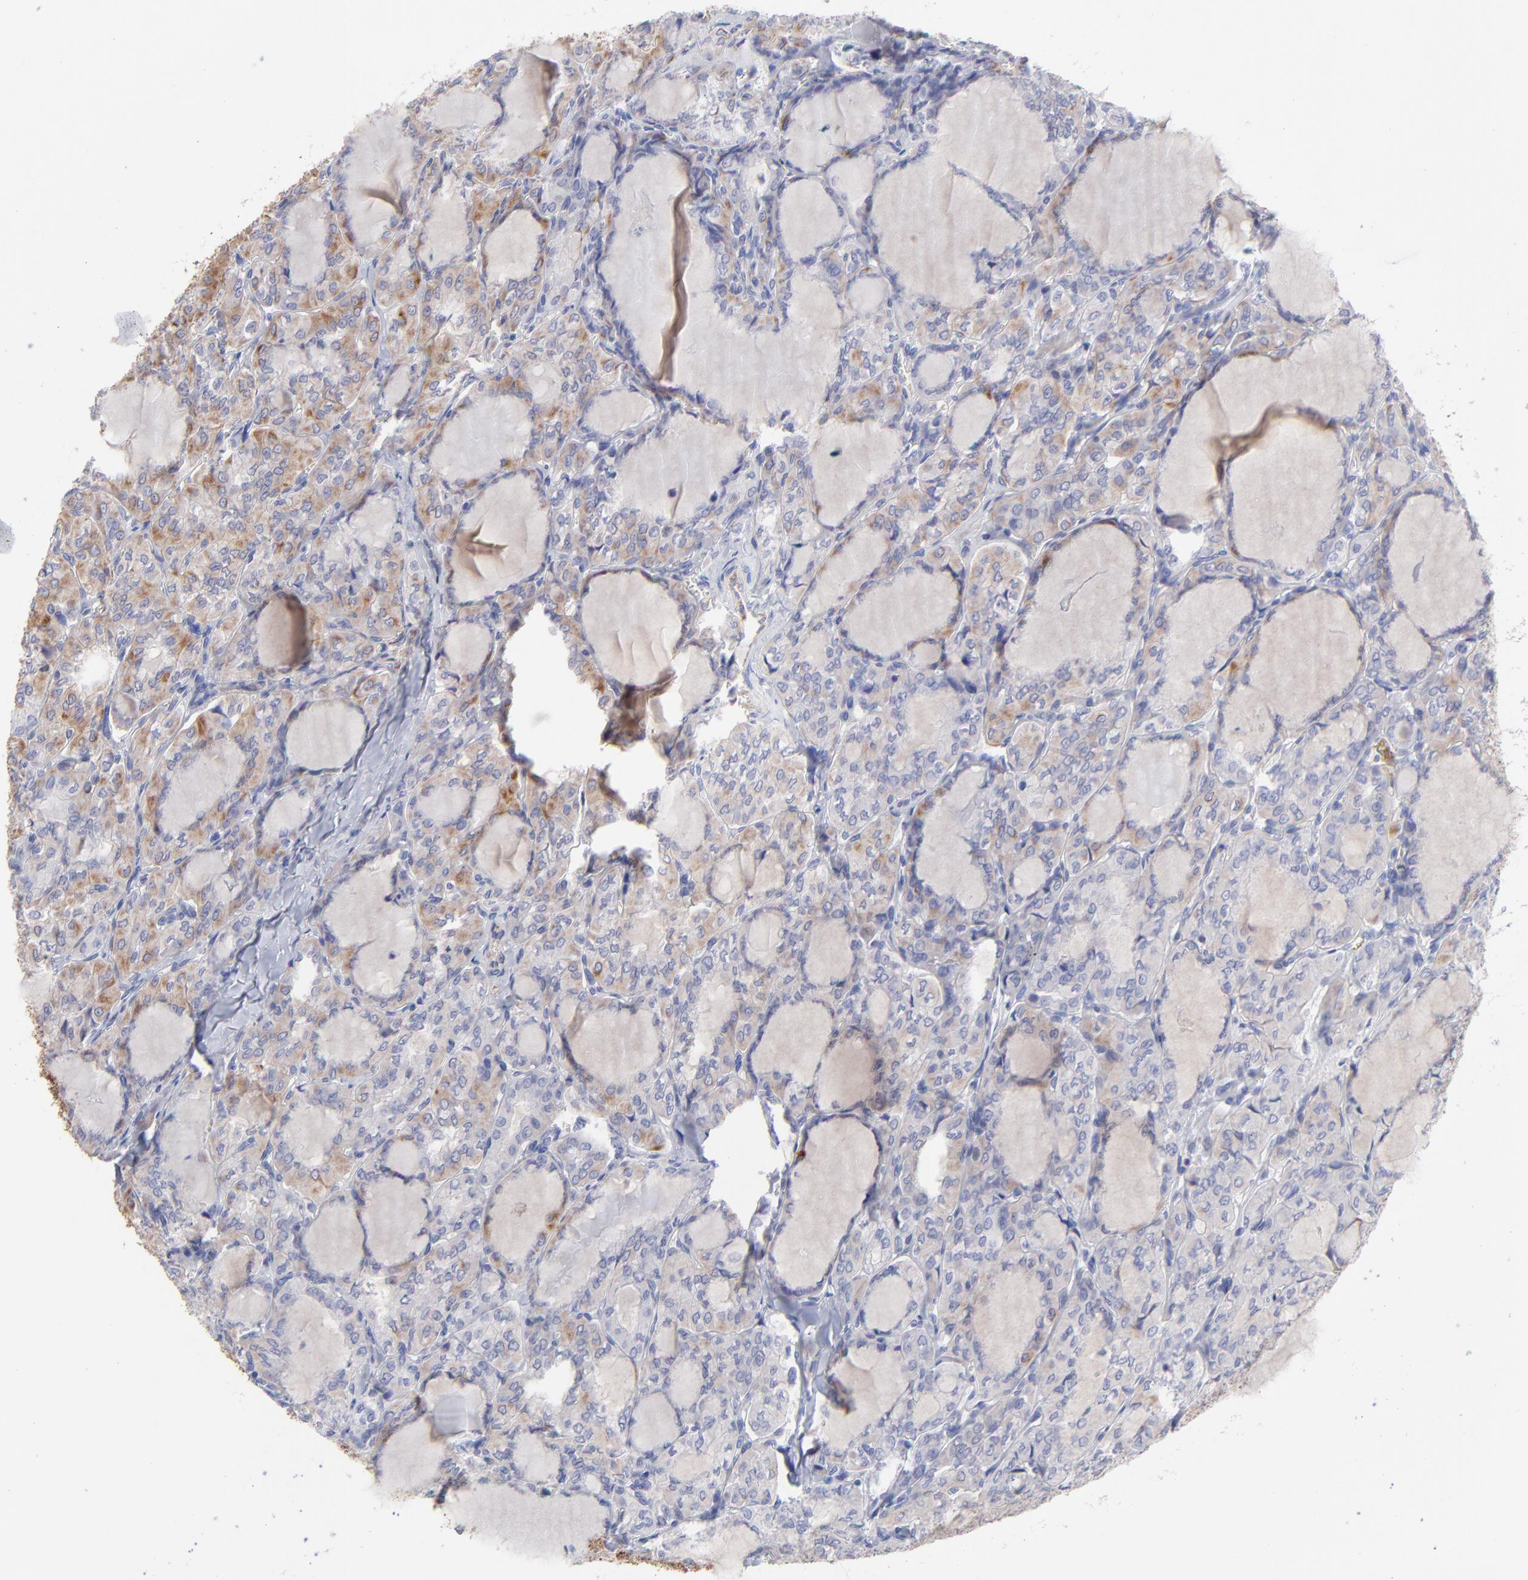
{"staining": {"intensity": "moderate", "quantity": ">75%", "location": "cytoplasmic/membranous"}, "tissue": "thyroid cancer", "cell_type": "Tumor cells", "image_type": "cancer", "snomed": [{"axis": "morphology", "description": "Papillary adenocarcinoma, NOS"}, {"axis": "topography", "description": "Thyroid gland"}], "caption": "Tumor cells show moderate cytoplasmic/membranous expression in about >75% of cells in thyroid cancer. (brown staining indicates protein expression, while blue staining denotes nuclei).", "gene": "COX8C", "patient": {"sex": "male", "age": 20}}